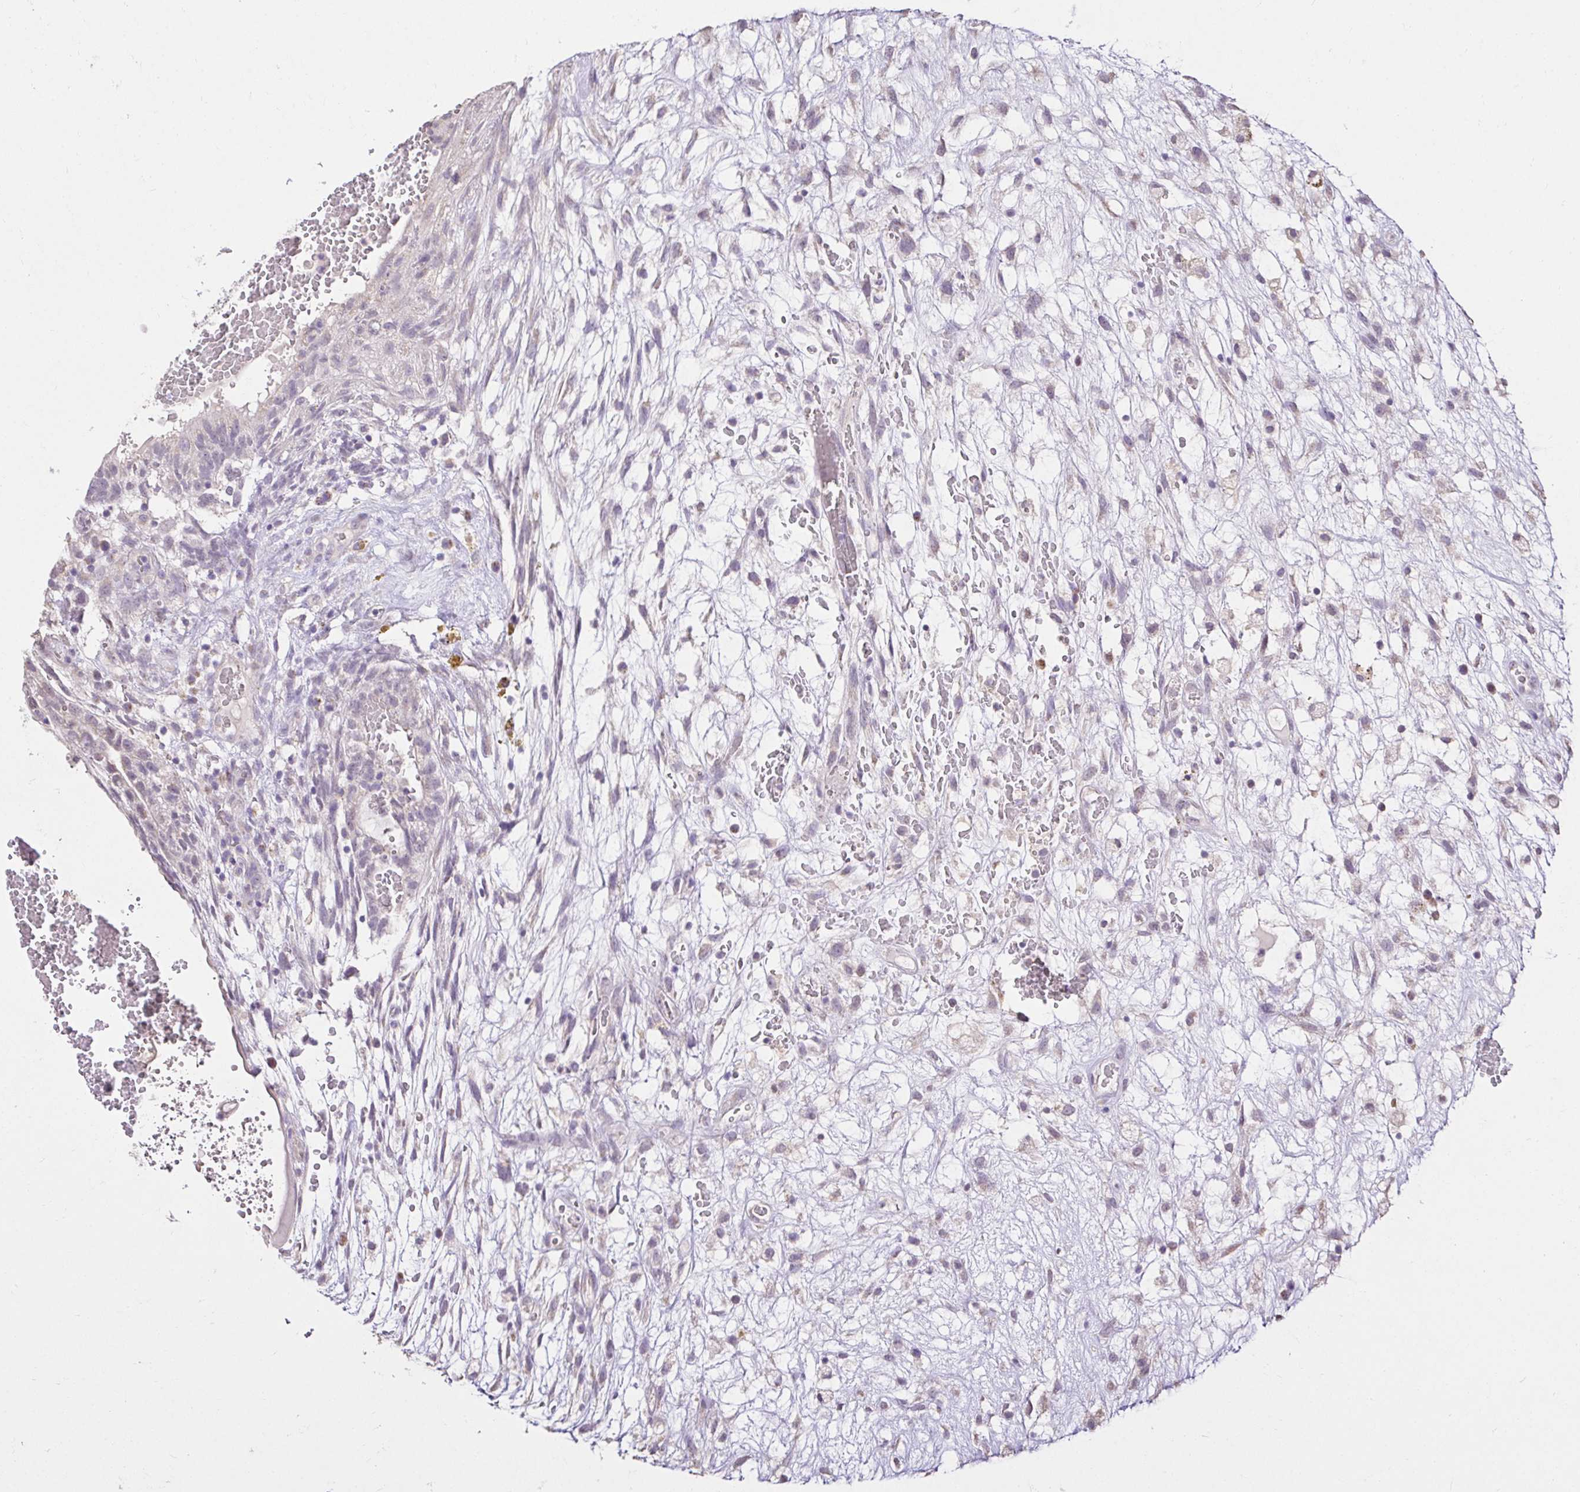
{"staining": {"intensity": "negative", "quantity": "none", "location": "none"}, "tissue": "testis cancer", "cell_type": "Tumor cells", "image_type": "cancer", "snomed": [{"axis": "morphology", "description": "Normal tissue, NOS"}, {"axis": "morphology", "description": "Carcinoma, Embryonal, NOS"}, {"axis": "topography", "description": "Testis"}], "caption": "Tumor cells are negative for brown protein staining in embryonal carcinoma (testis).", "gene": "KIAA1210", "patient": {"sex": "male", "age": 32}}